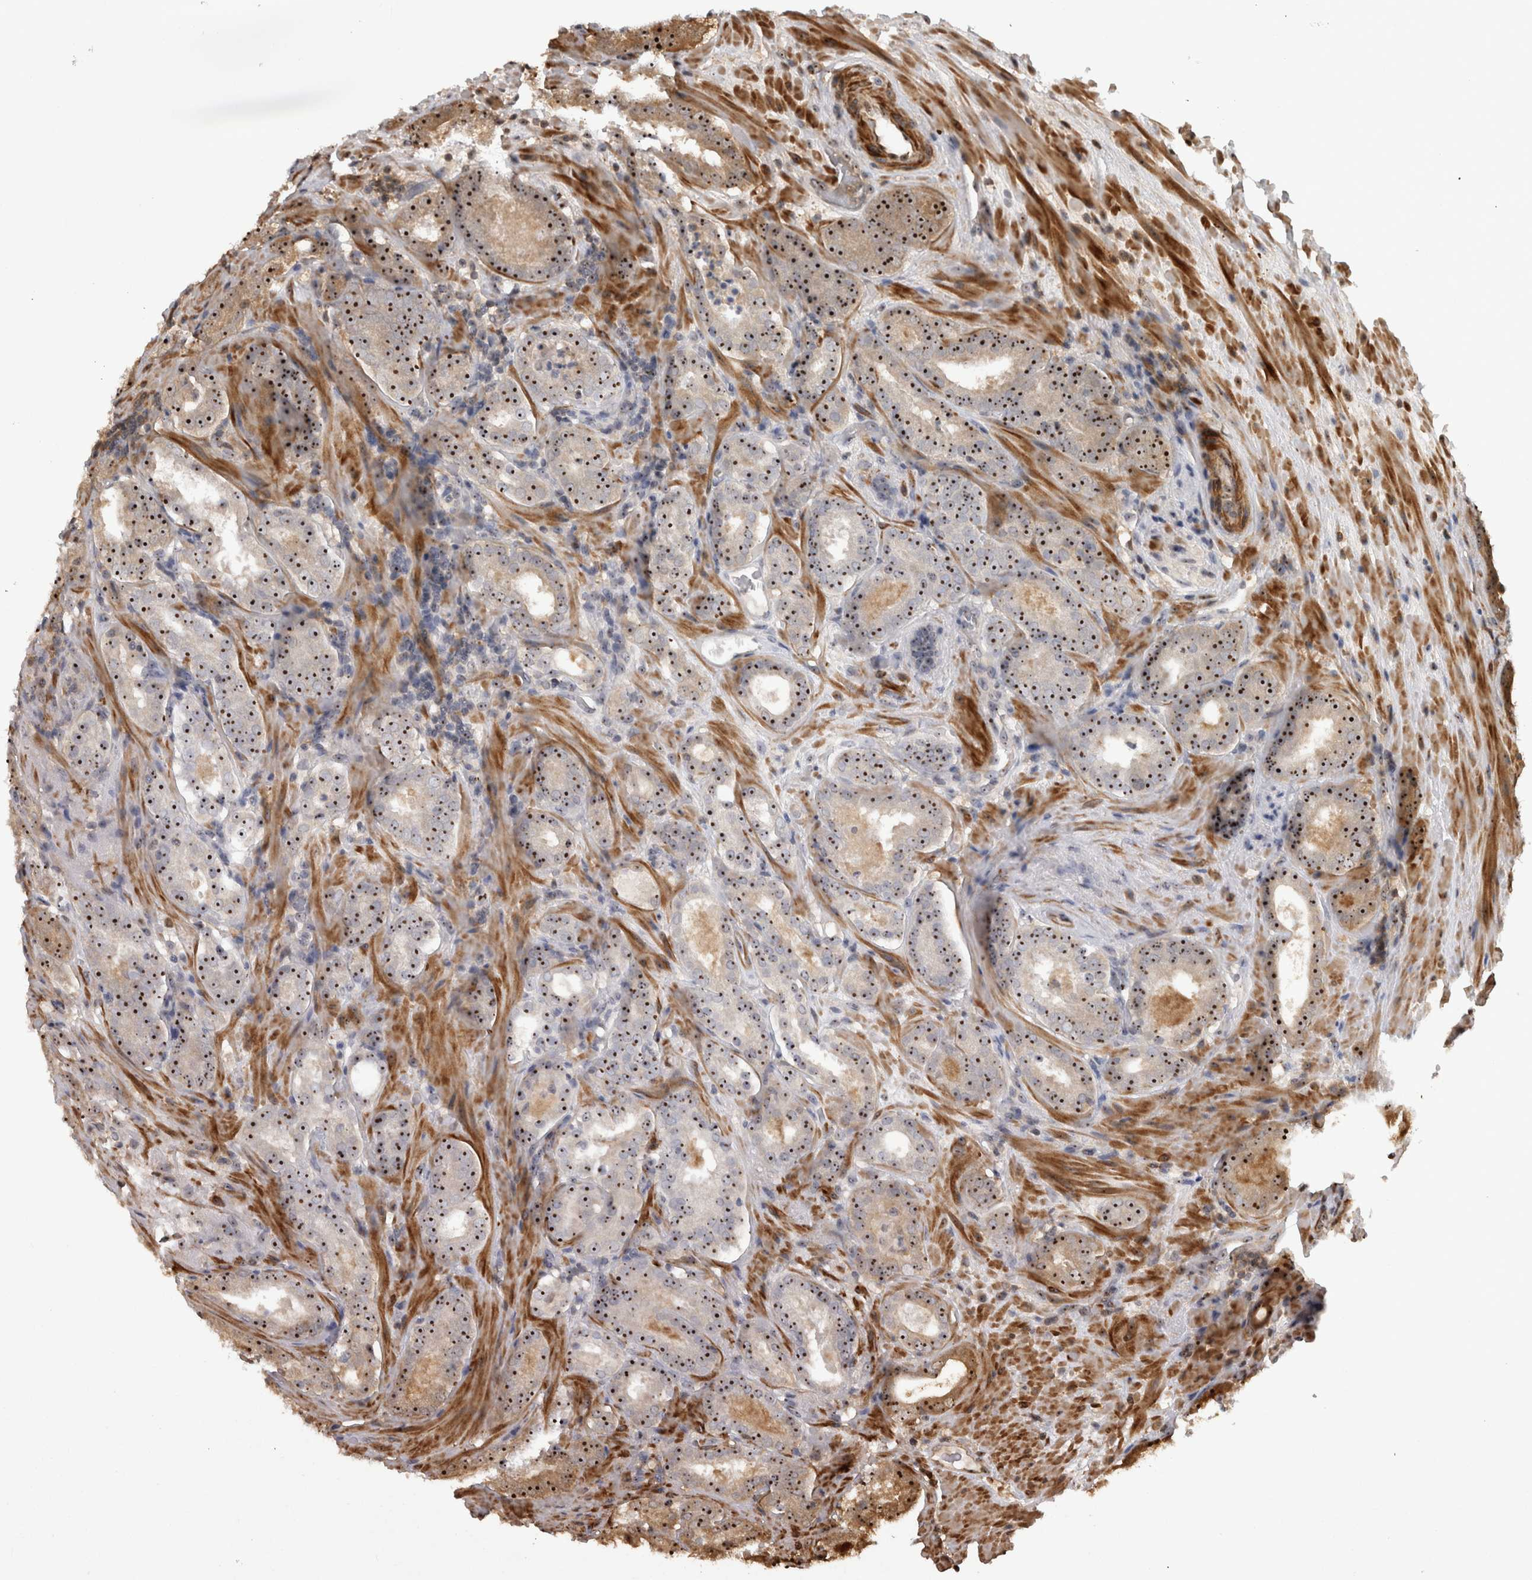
{"staining": {"intensity": "strong", "quantity": ">75%", "location": "cytoplasmic/membranous,nuclear"}, "tissue": "prostate cancer", "cell_type": "Tumor cells", "image_type": "cancer", "snomed": [{"axis": "morphology", "description": "Adenocarcinoma, Low grade"}, {"axis": "topography", "description": "Prostate"}], "caption": "An IHC photomicrograph of neoplastic tissue is shown. Protein staining in brown highlights strong cytoplasmic/membranous and nuclear positivity in prostate cancer within tumor cells.", "gene": "TDRD7", "patient": {"sex": "male", "age": 69}}